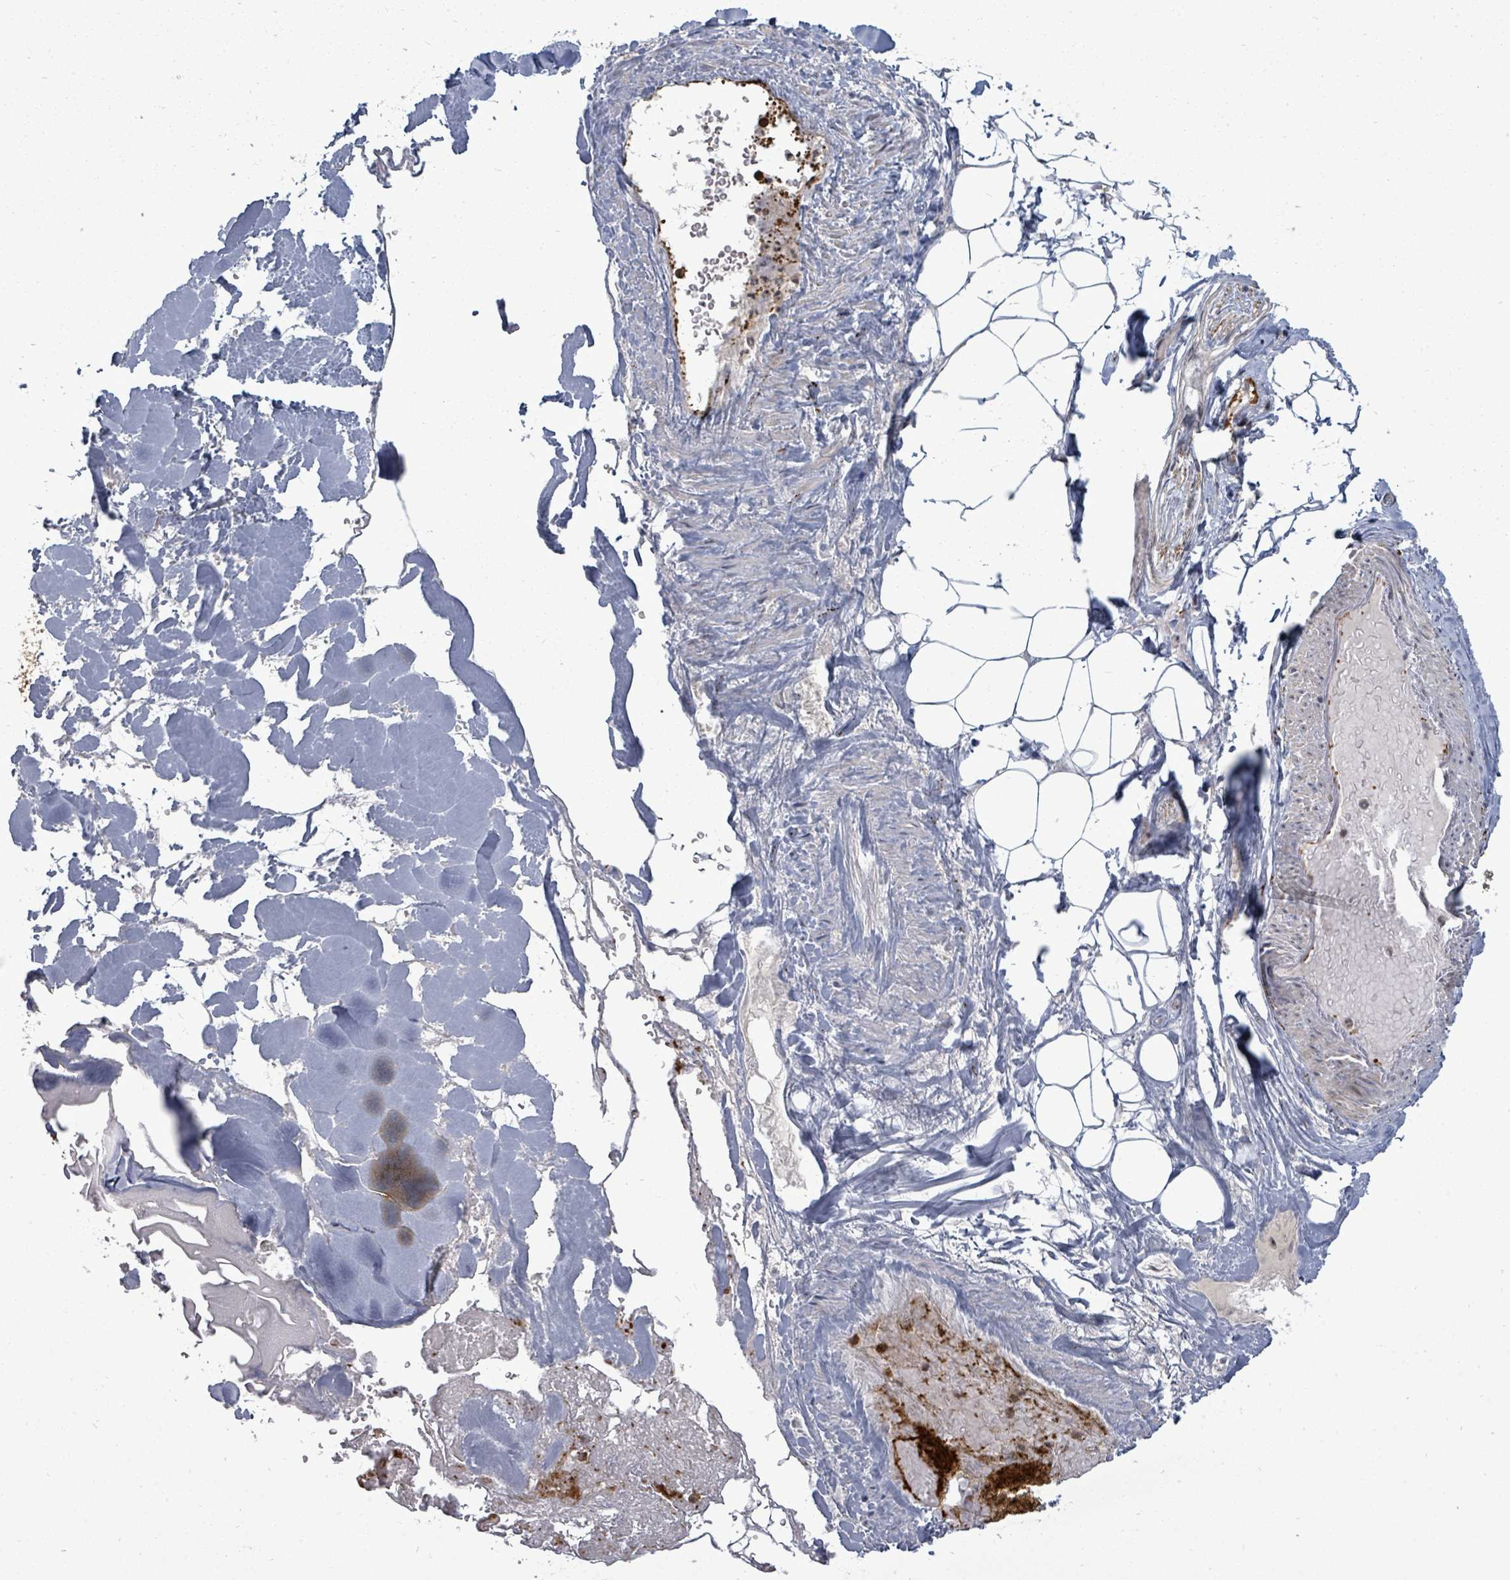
{"staining": {"intensity": "negative", "quantity": "none", "location": "none"}, "tissue": "adipose tissue", "cell_type": "Adipocytes", "image_type": "normal", "snomed": [{"axis": "morphology", "description": "Normal tissue, NOS"}, {"axis": "topography", "description": "Peripheral nerve tissue"}], "caption": "Immunohistochemistry photomicrograph of benign human adipose tissue stained for a protein (brown), which displays no positivity in adipocytes.", "gene": "EIF3CL", "patient": {"sex": "male", "age": 74}}